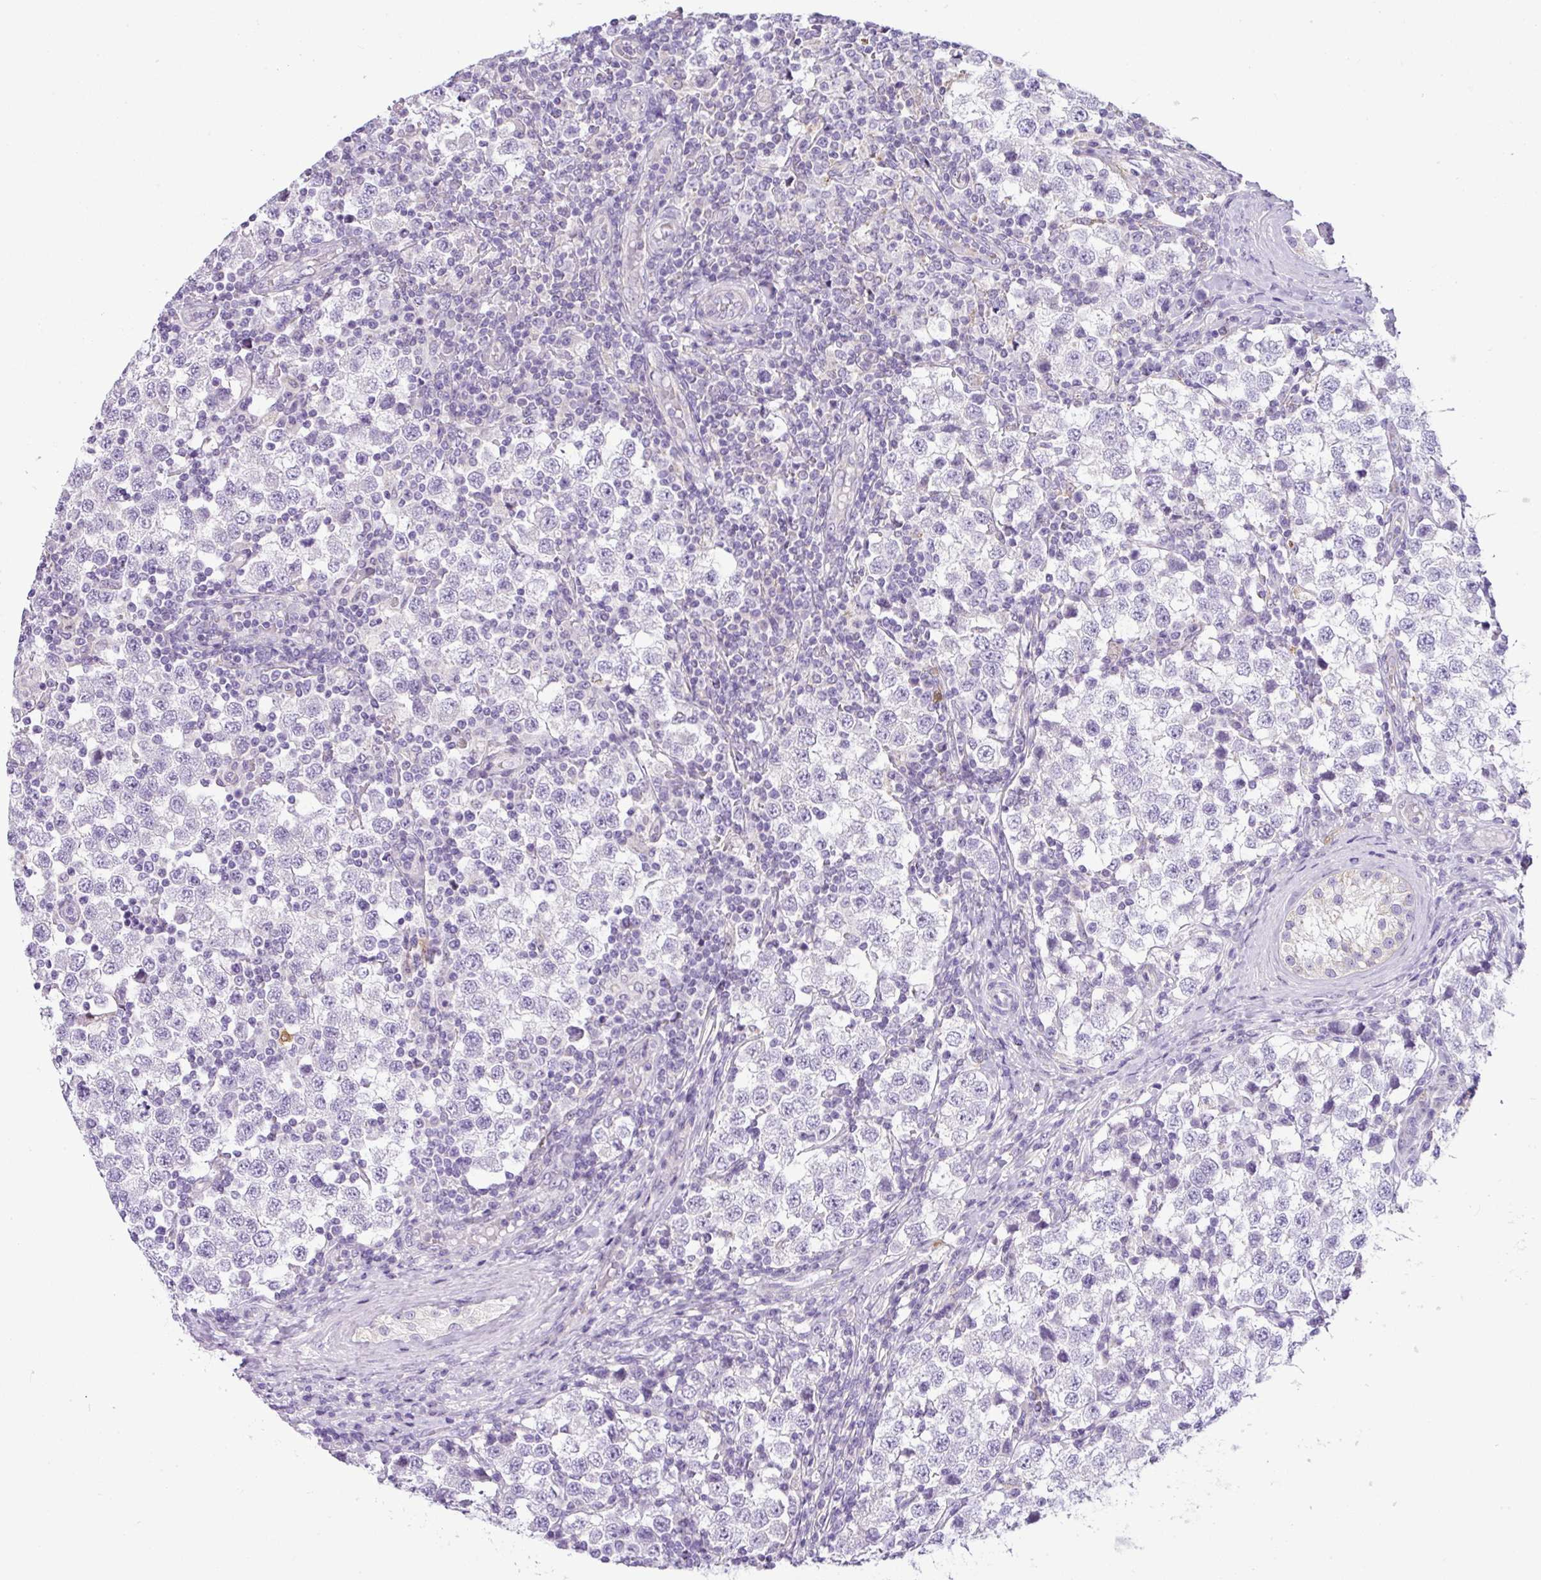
{"staining": {"intensity": "negative", "quantity": "none", "location": "none"}, "tissue": "testis cancer", "cell_type": "Tumor cells", "image_type": "cancer", "snomed": [{"axis": "morphology", "description": "Seminoma, NOS"}, {"axis": "topography", "description": "Testis"}], "caption": "IHC image of human testis seminoma stained for a protein (brown), which exhibits no staining in tumor cells. (Stains: DAB immunohistochemistry (IHC) with hematoxylin counter stain, Microscopy: brightfield microscopy at high magnification).", "gene": "HMCN2", "patient": {"sex": "male", "age": 34}}